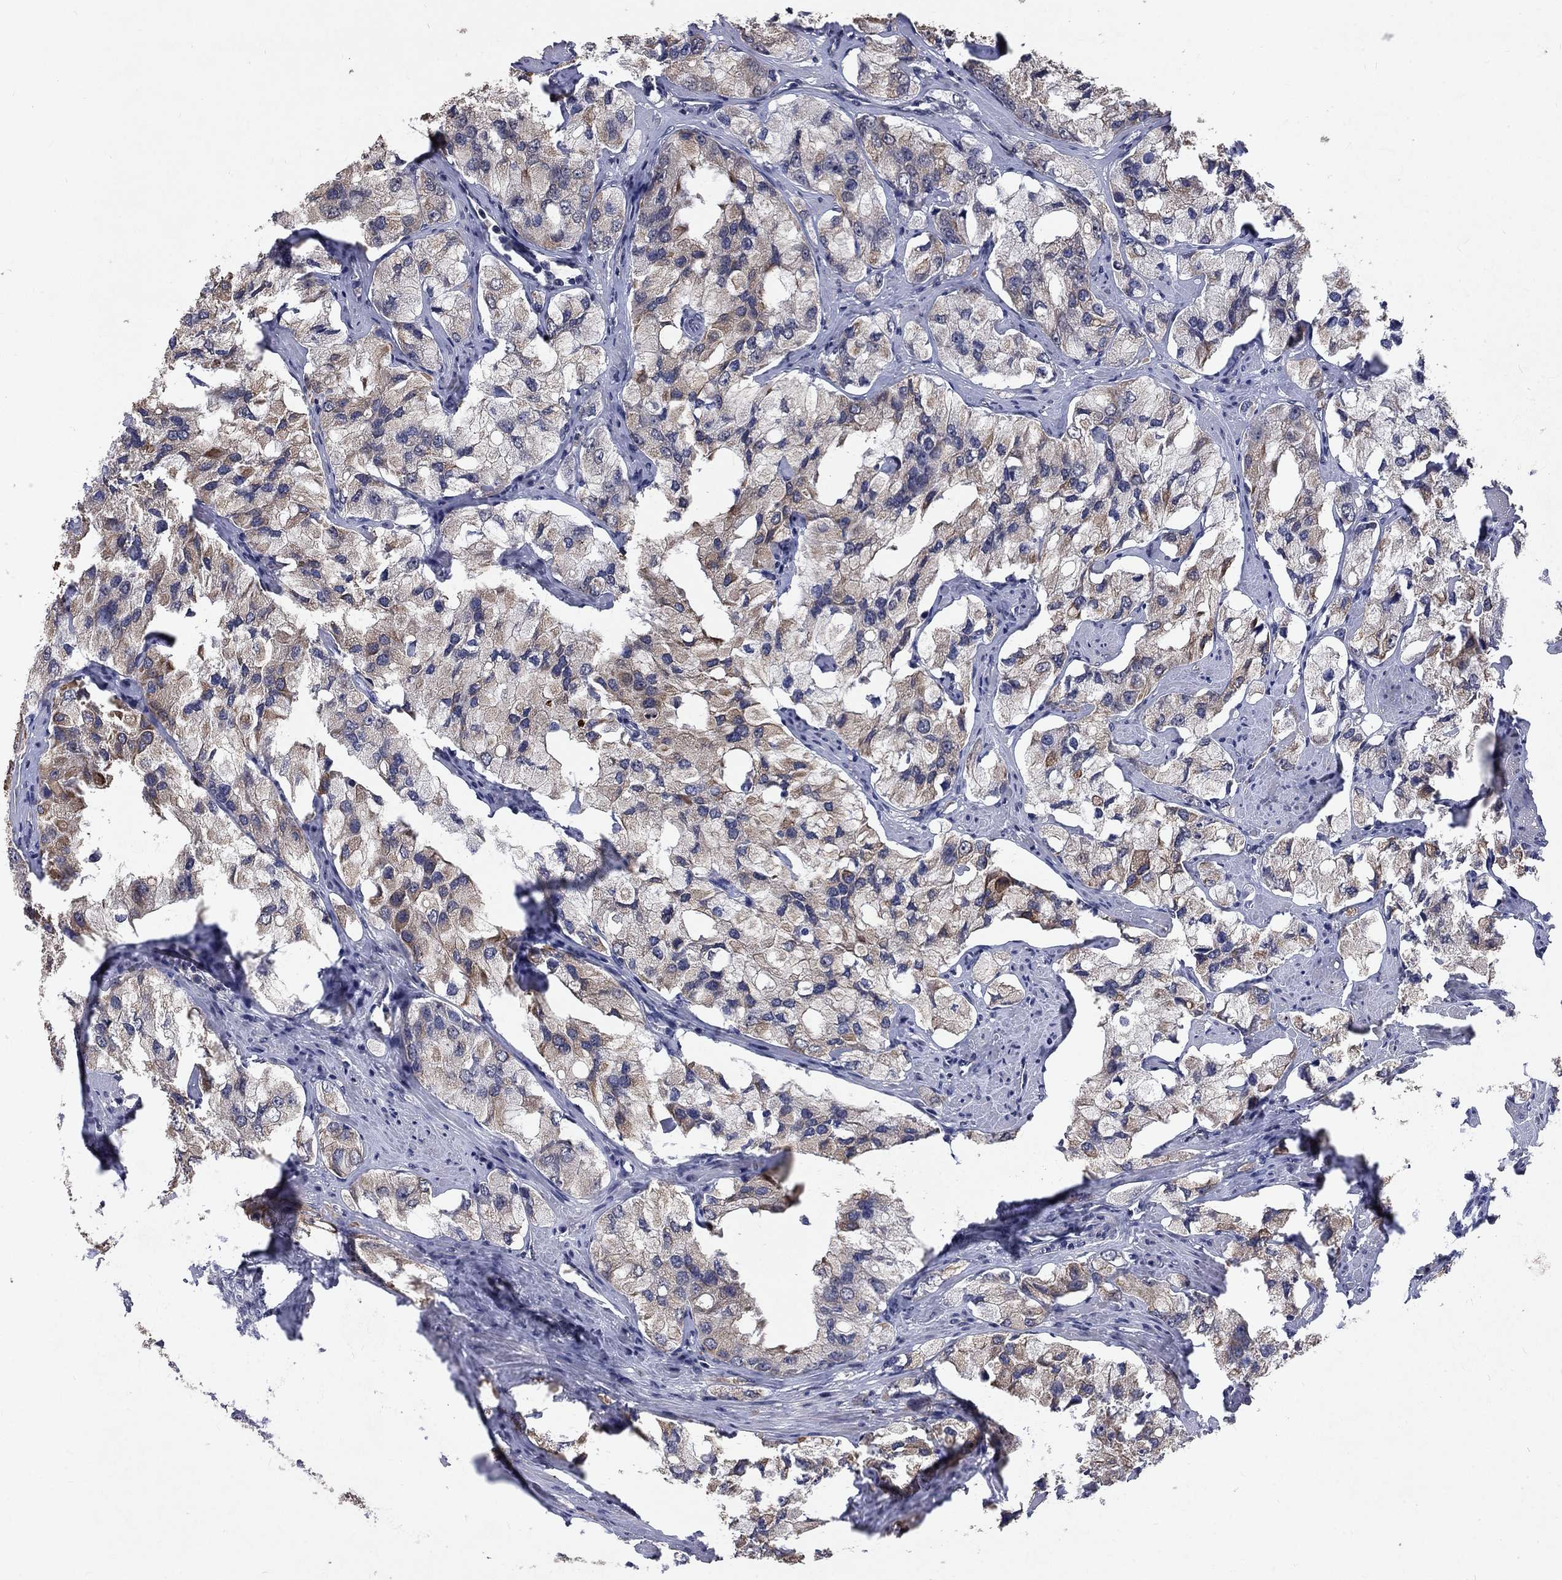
{"staining": {"intensity": "weak", "quantity": "25%-75%", "location": "cytoplasmic/membranous"}, "tissue": "prostate cancer", "cell_type": "Tumor cells", "image_type": "cancer", "snomed": [{"axis": "morphology", "description": "Adenocarcinoma, NOS"}, {"axis": "topography", "description": "Prostate and seminal vesicle, NOS"}, {"axis": "topography", "description": "Prostate"}], "caption": "This histopathology image exhibits prostate cancer (adenocarcinoma) stained with immunohistochemistry (IHC) to label a protein in brown. The cytoplasmic/membranous of tumor cells show weak positivity for the protein. Nuclei are counter-stained blue.", "gene": "CHST5", "patient": {"sex": "male", "age": 64}}